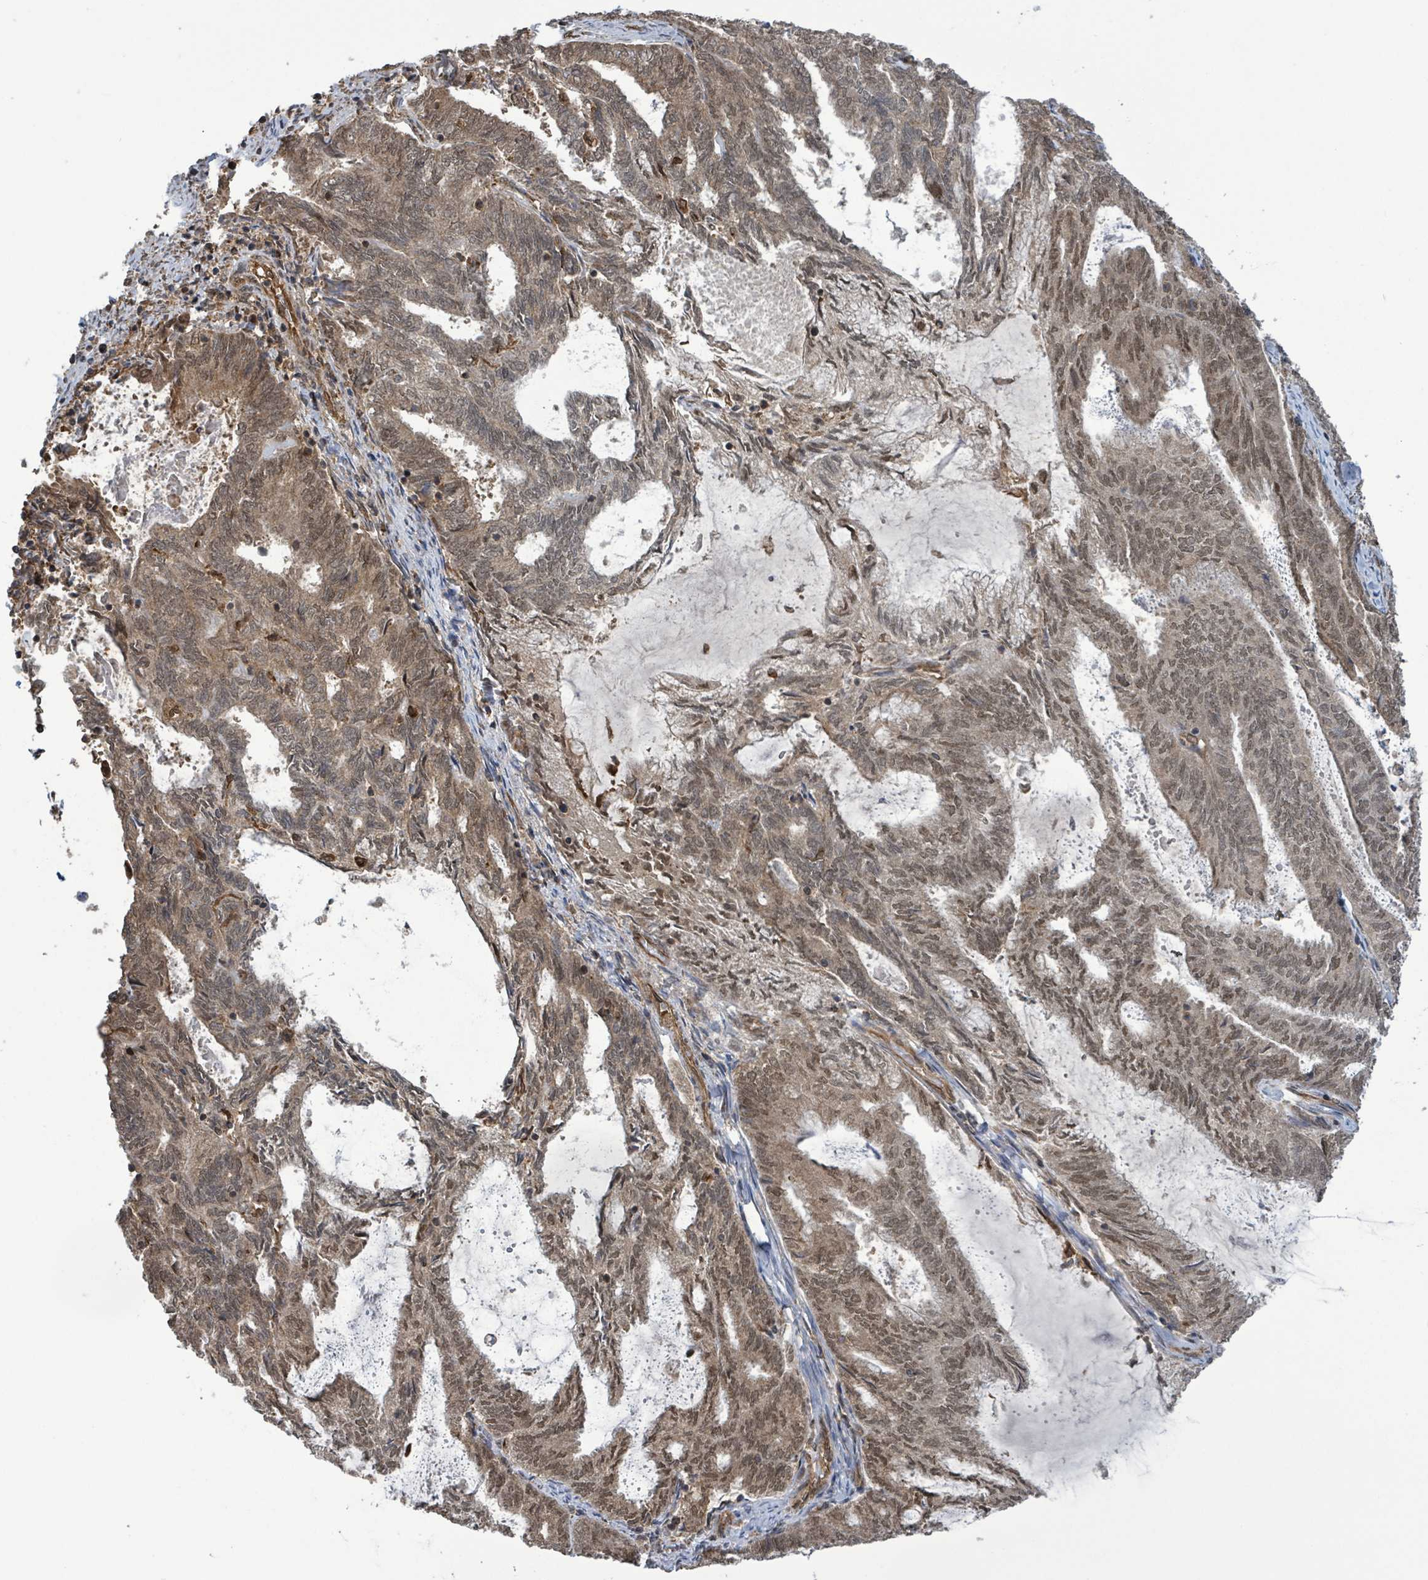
{"staining": {"intensity": "moderate", "quantity": ">75%", "location": "cytoplasmic/membranous,nuclear"}, "tissue": "endometrial cancer", "cell_type": "Tumor cells", "image_type": "cancer", "snomed": [{"axis": "morphology", "description": "Adenocarcinoma, NOS"}, {"axis": "topography", "description": "Endometrium"}], "caption": "Immunohistochemistry of endometrial cancer (adenocarcinoma) reveals medium levels of moderate cytoplasmic/membranous and nuclear positivity in approximately >75% of tumor cells.", "gene": "KLC1", "patient": {"sex": "female", "age": 80}}